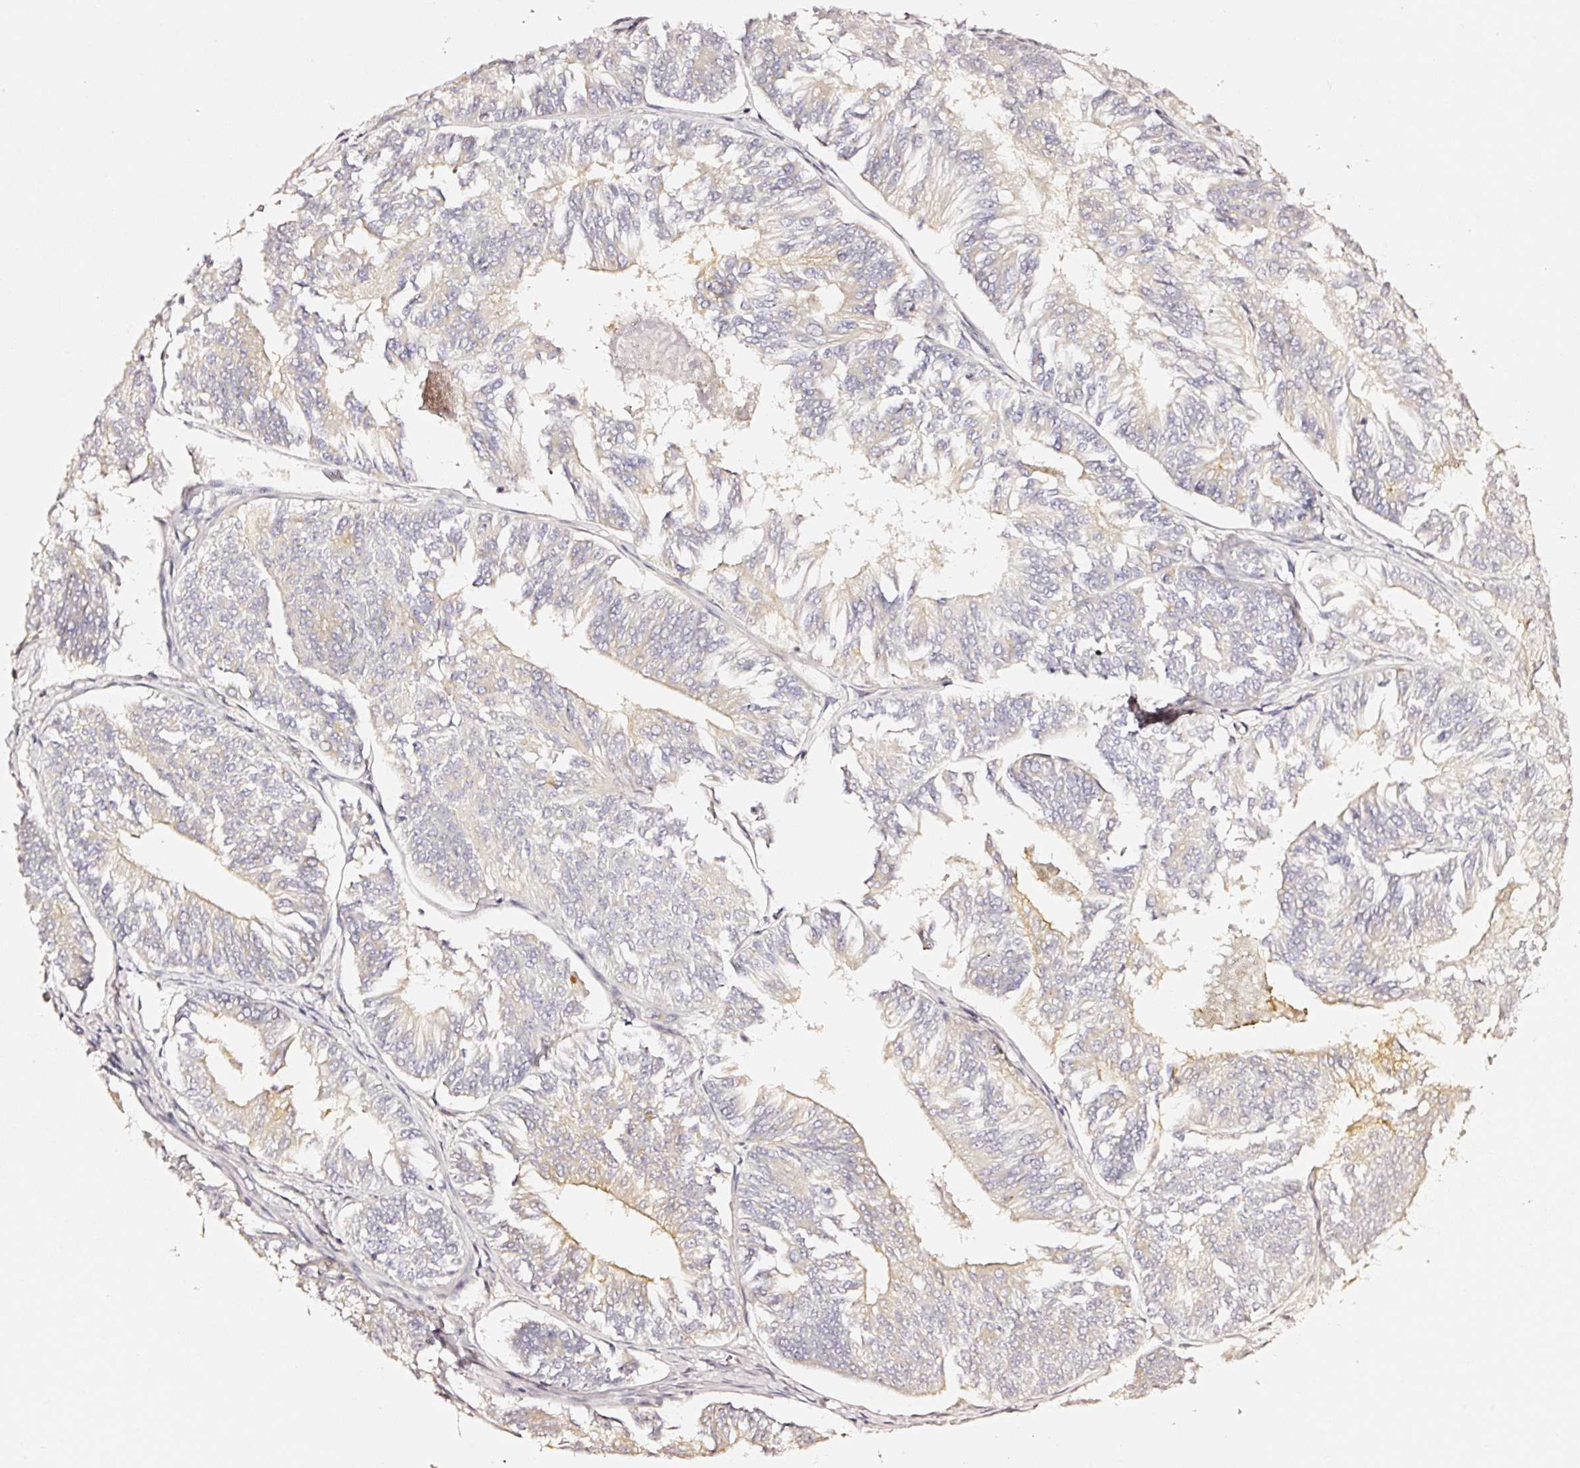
{"staining": {"intensity": "weak", "quantity": "<25%", "location": "cytoplasmic/membranous"}, "tissue": "endometrial cancer", "cell_type": "Tumor cells", "image_type": "cancer", "snomed": [{"axis": "morphology", "description": "Adenocarcinoma, NOS"}, {"axis": "topography", "description": "Endometrium"}], "caption": "Micrograph shows no protein expression in tumor cells of endometrial adenocarcinoma tissue.", "gene": "CD47", "patient": {"sex": "female", "age": 58}}